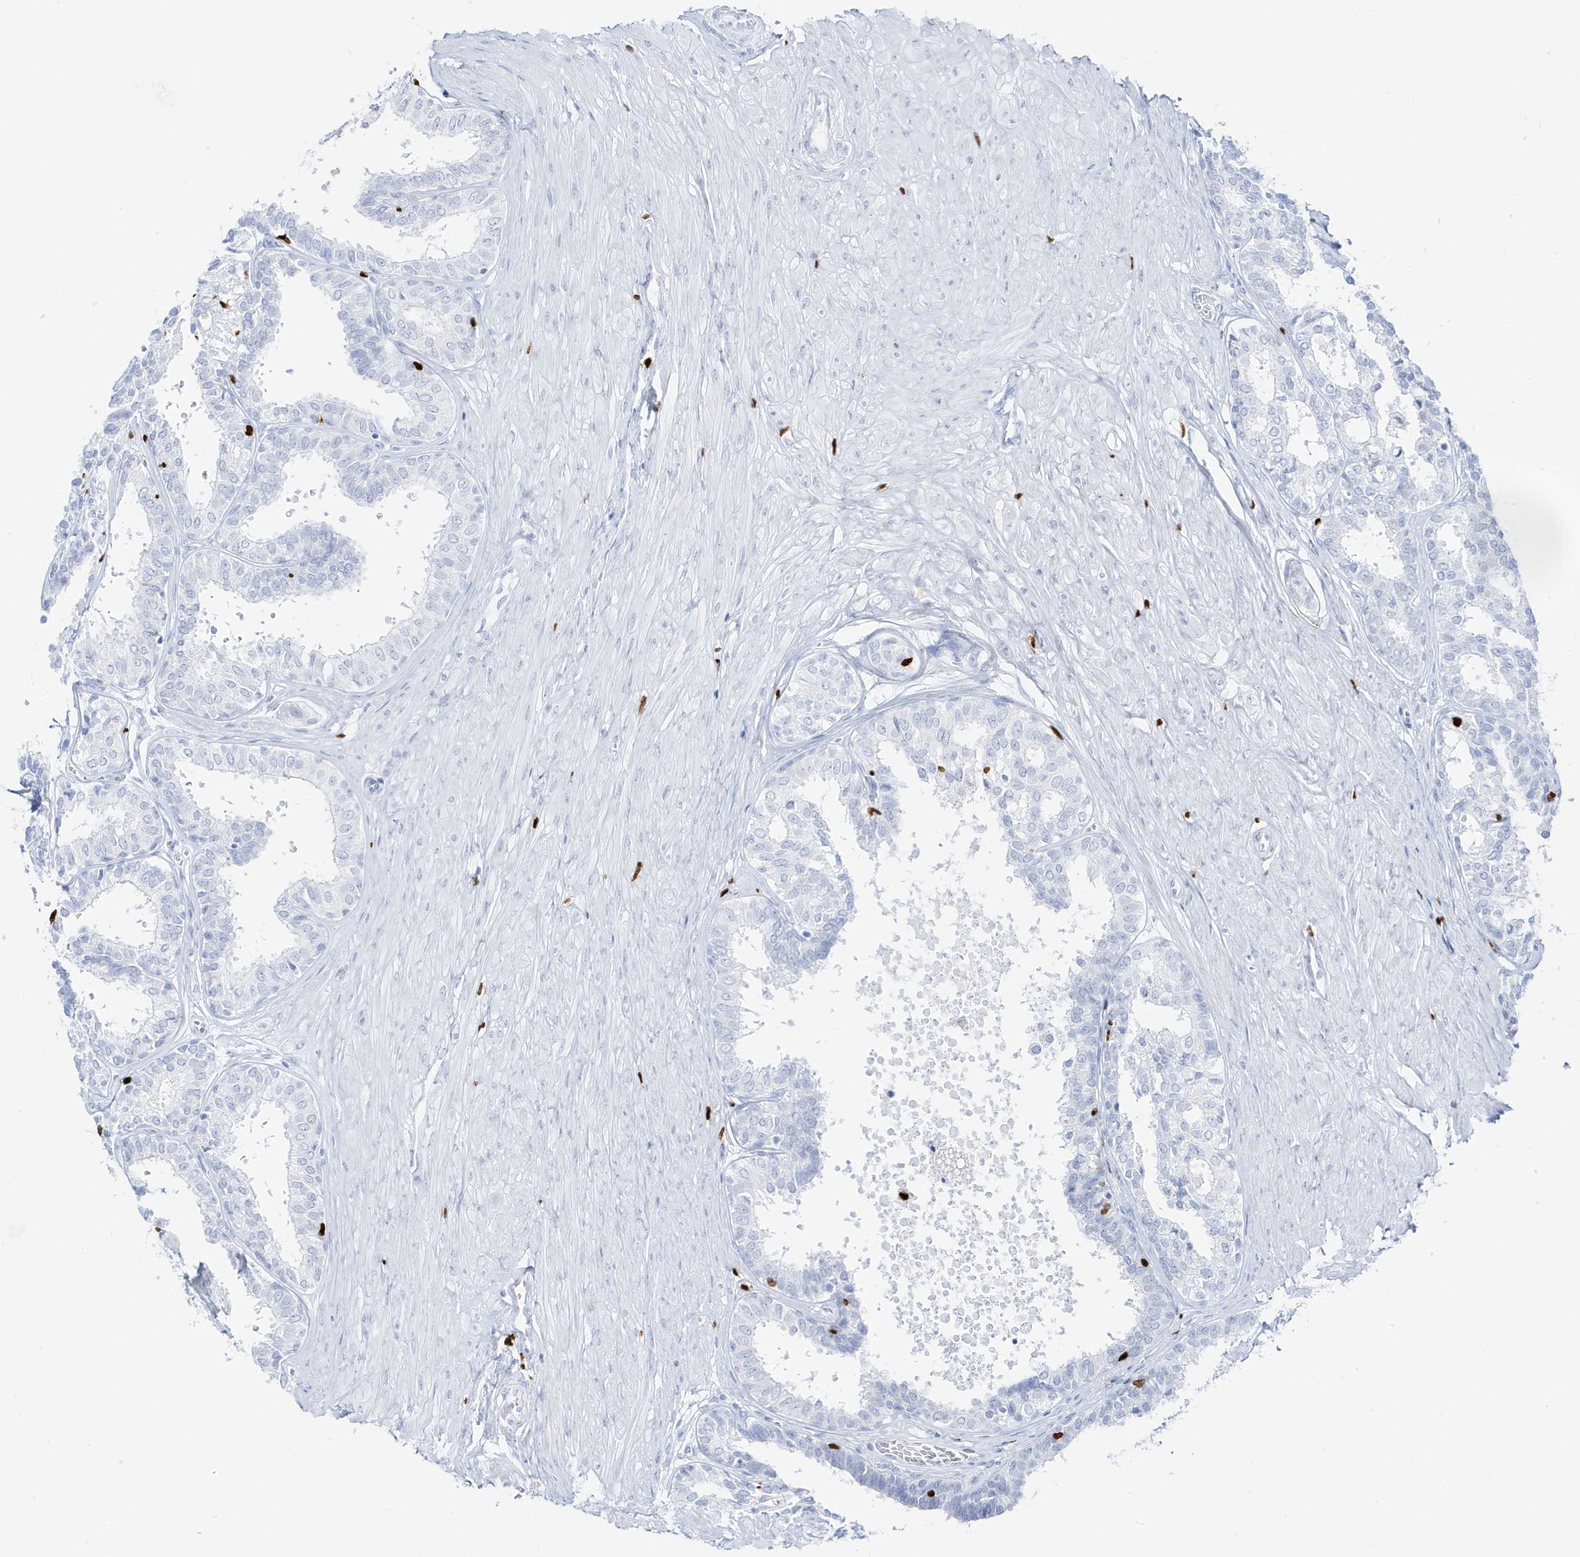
{"staining": {"intensity": "negative", "quantity": "none", "location": "none"}, "tissue": "prostate", "cell_type": "Glandular cells", "image_type": "normal", "snomed": [{"axis": "morphology", "description": "Normal tissue, NOS"}, {"axis": "topography", "description": "Prostate"}], "caption": "Immunohistochemistry (IHC) image of normal human prostate stained for a protein (brown), which displays no staining in glandular cells. Brightfield microscopy of immunohistochemistry (IHC) stained with DAB (brown) and hematoxylin (blue), captured at high magnification.", "gene": "MNDA", "patient": {"sex": "male", "age": 48}}